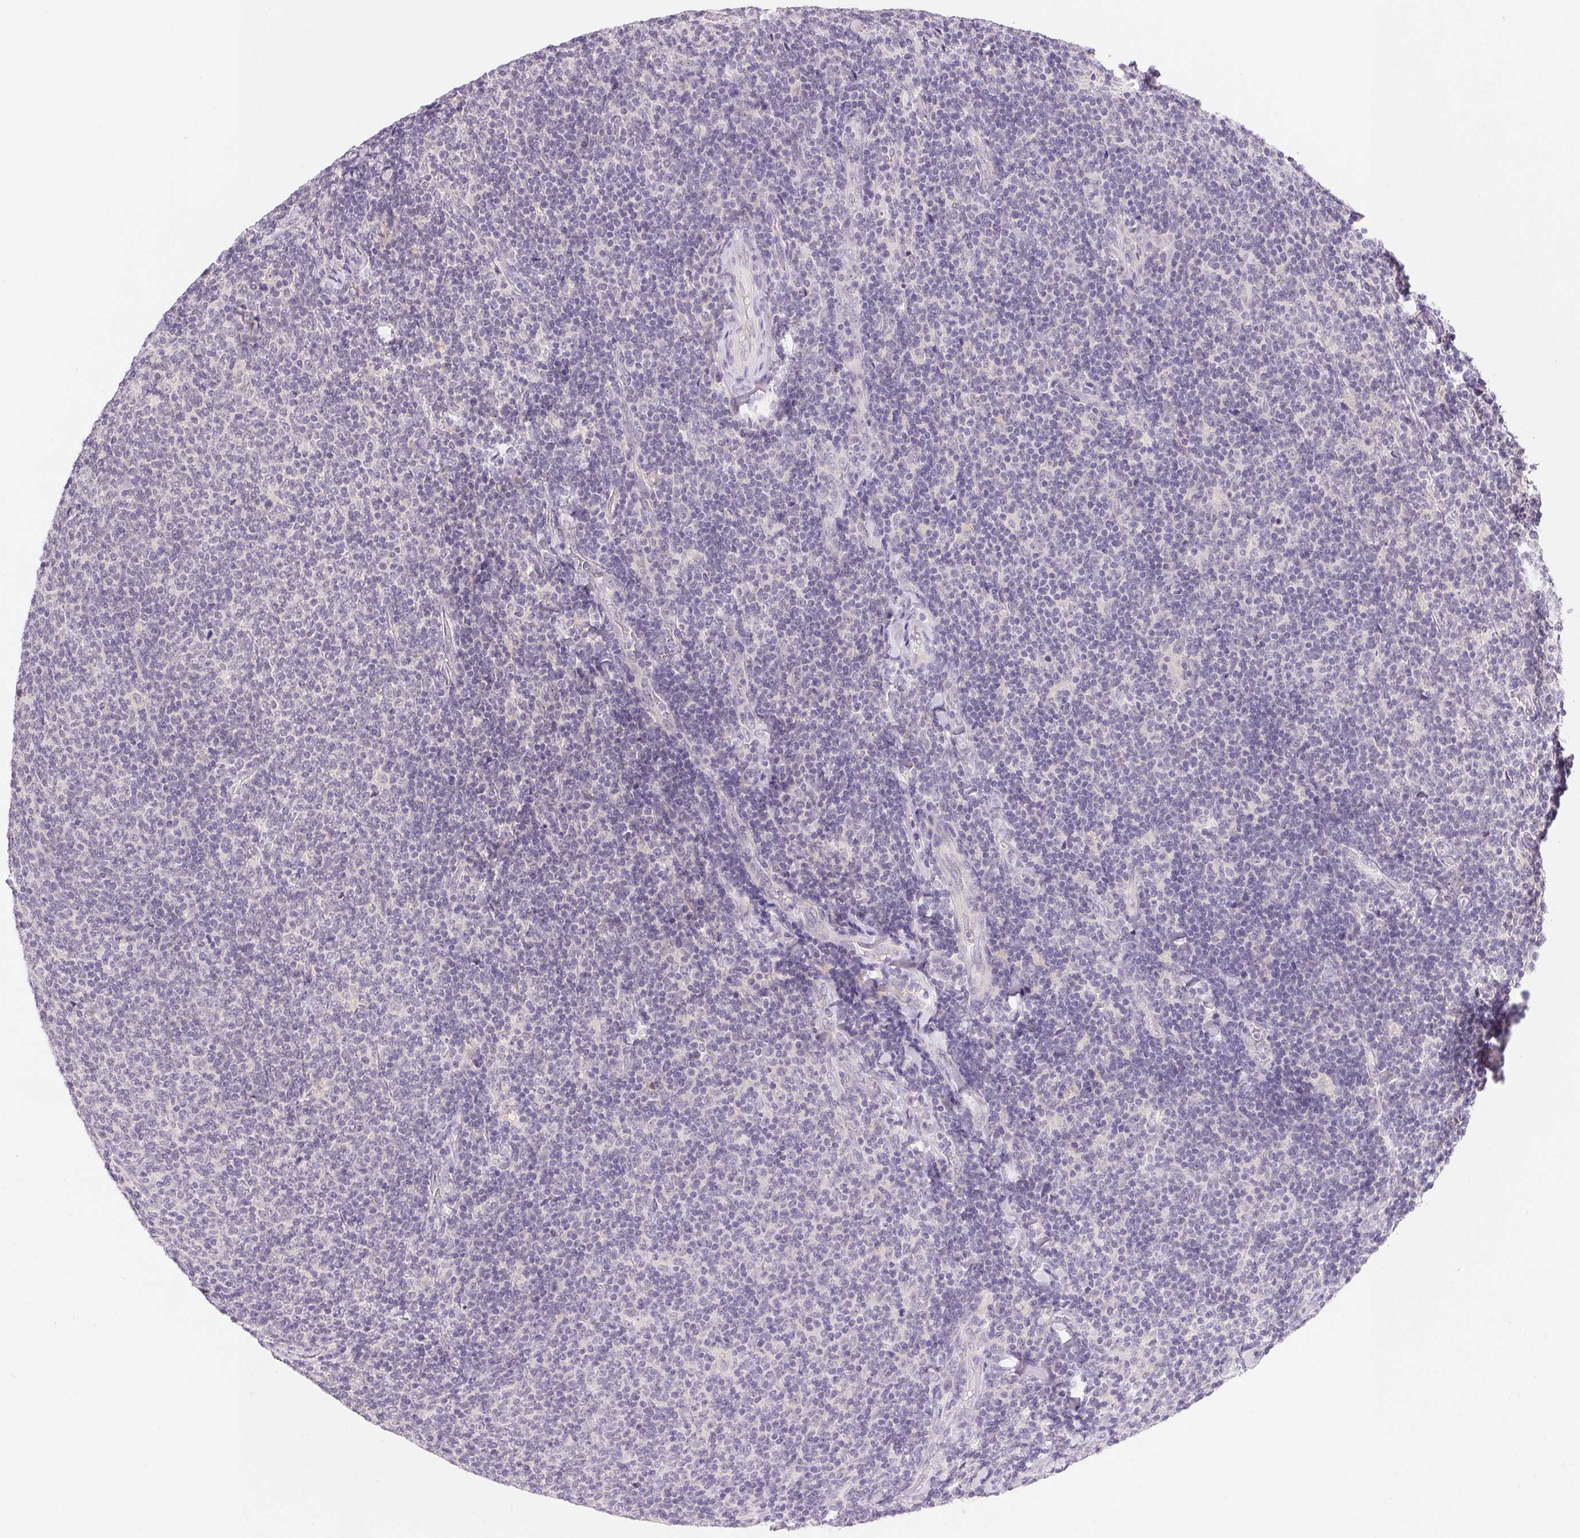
{"staining": {"intensity": "negative", "quantity": "none", "location": "none"}, "tissue": "lymphoma", "cell_type": "Tumor cells", "image_type": "cancer", "snomed": [{"axis": "morphology", "description": "Malignant lymphoma, non-Hodgkin's type, Low grade"}, {"axis": "topography", "description": "Lymph node"}], "caption": "An image of human lymphoma is negative for staining in tumor cells.", "gene": "MCOLN3", "patient": {"sex": "male", "age": 52}}